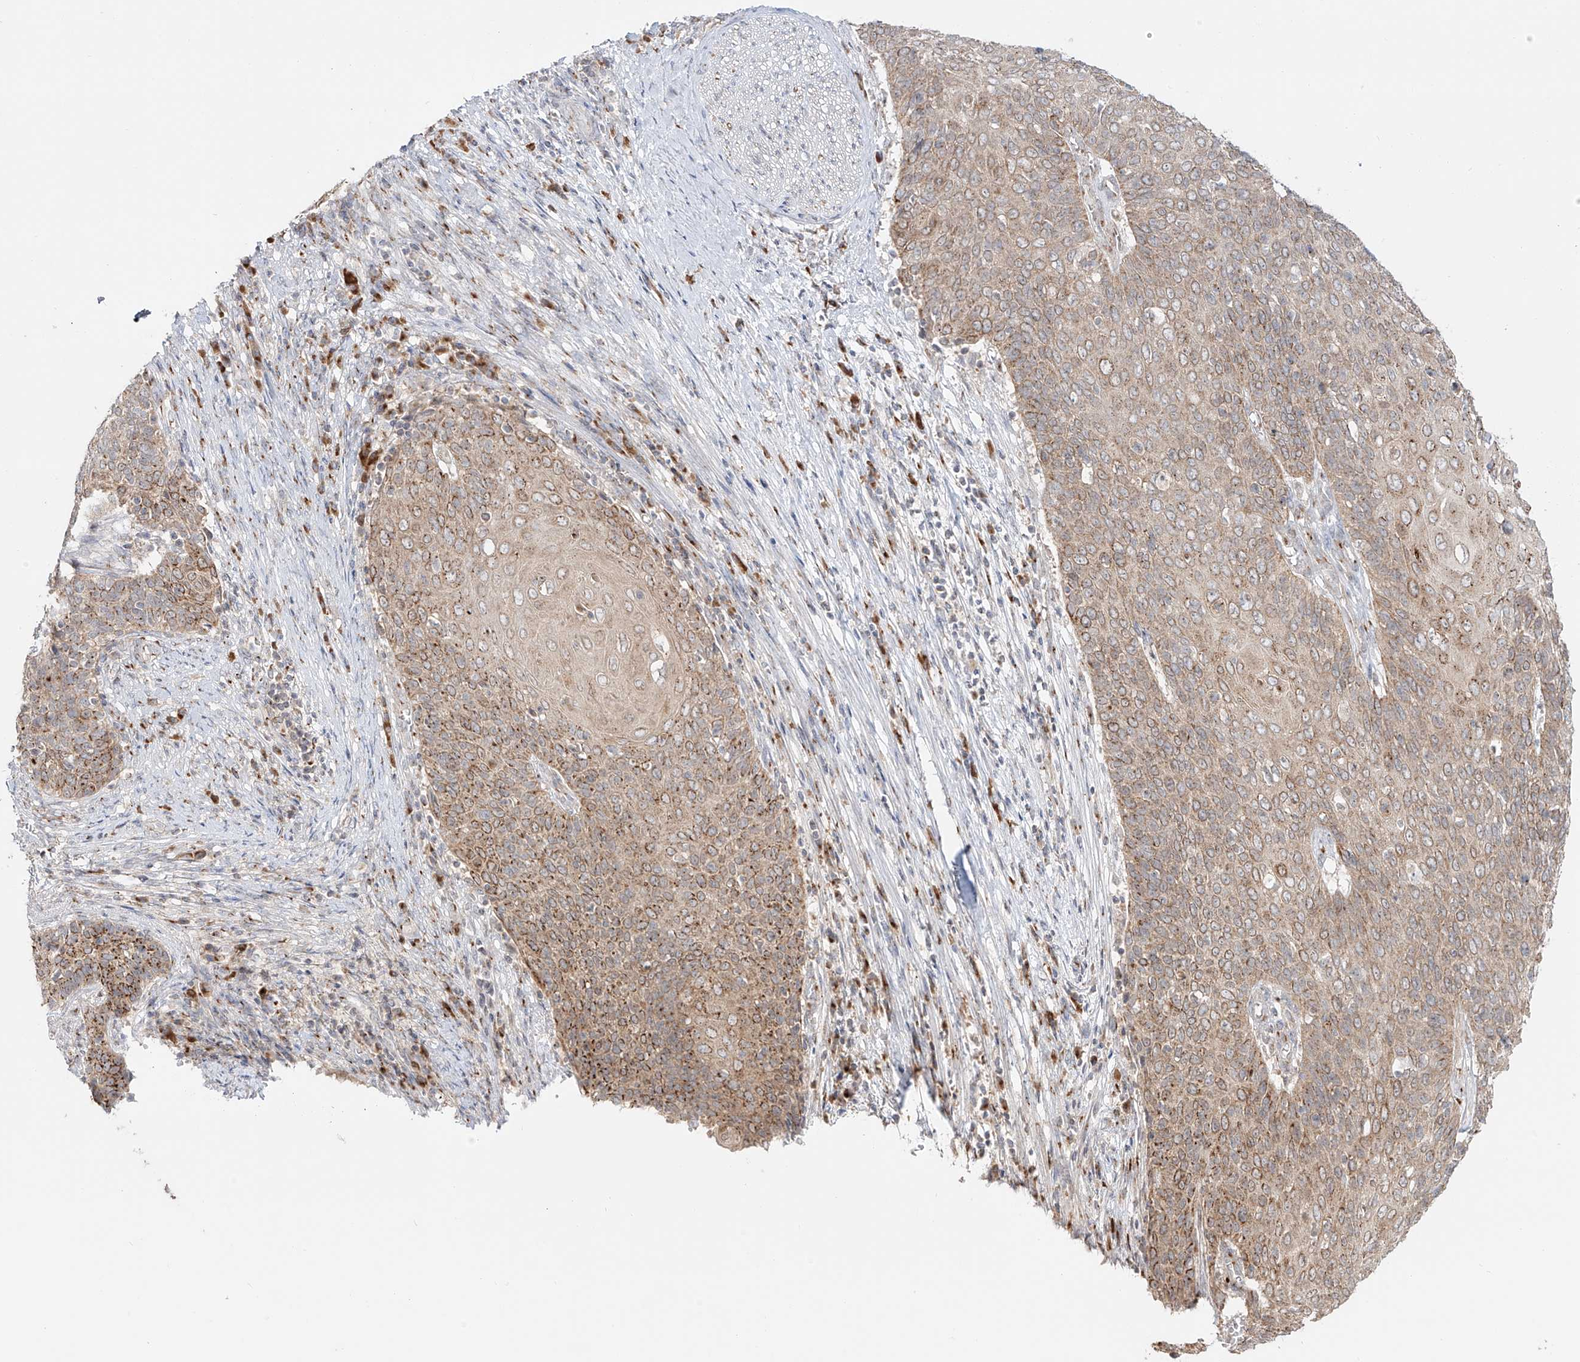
{"staining": {"intensity": "moderate", "quantity": ">75%", "location": "cytoplasmic/membranous"}, "tissue": "cervical cancer", "cell_type": "Tumor cells", "image_type": "cancer", "snomed": [{"axis": "morphology", "description": "Squamous cell carcinoma, NOS"}, {"axis": "topography", "description": "Cervix"}], "caption": "An immunohistochemistry histopathology image of neoplastic tissue is shown. Protein staining in brown labels moderate cytoplasmic/membranous positivity in squamous cell carcinoma (cervical) within tumor cells.", "gene": "BSDC1", "patient": {"sex": "female", "age": 39}}